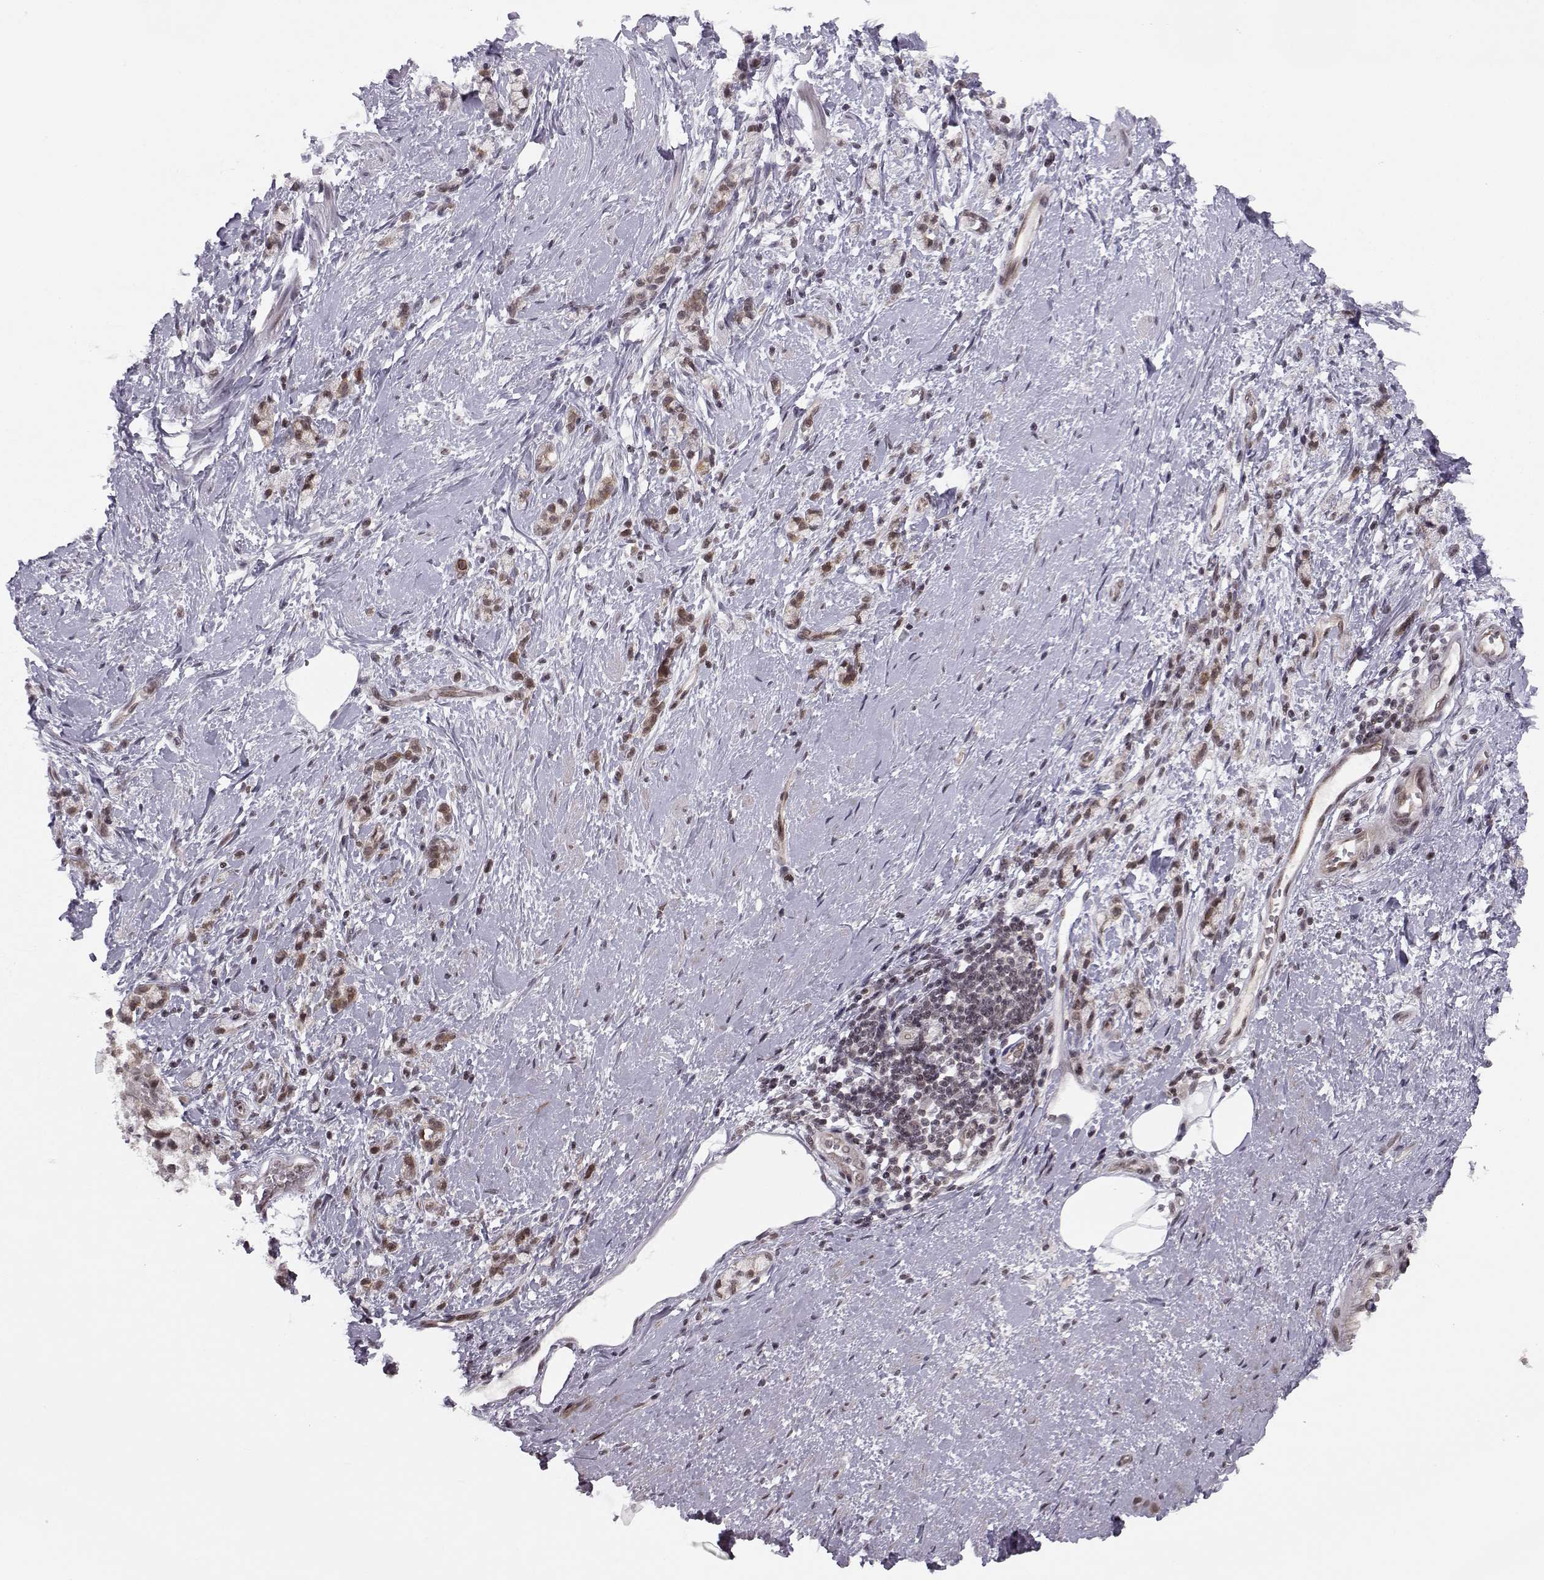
{"staining": {"intensity": "weak", "quantity": "25%-75%", "location": "cytoplasmic/membranous"}, "tissue": "stomach cancer", "cell_type": "Tumor cells", "image_type": "cancer", "snomed": [{"axis": "morphology", "description": "Adenocarcinoma, NOS"}, {"axis": "topography", "description": "Stomach"}], "caption": "Approximately 25%-75% of tumor cells in stomach cancer reveal weak cytoplasmic/membranous protein staining as visualized by brown immunohistochemical staining.", "gene": "KIF13B", "patient": {"sex": "male", "age": 58}}